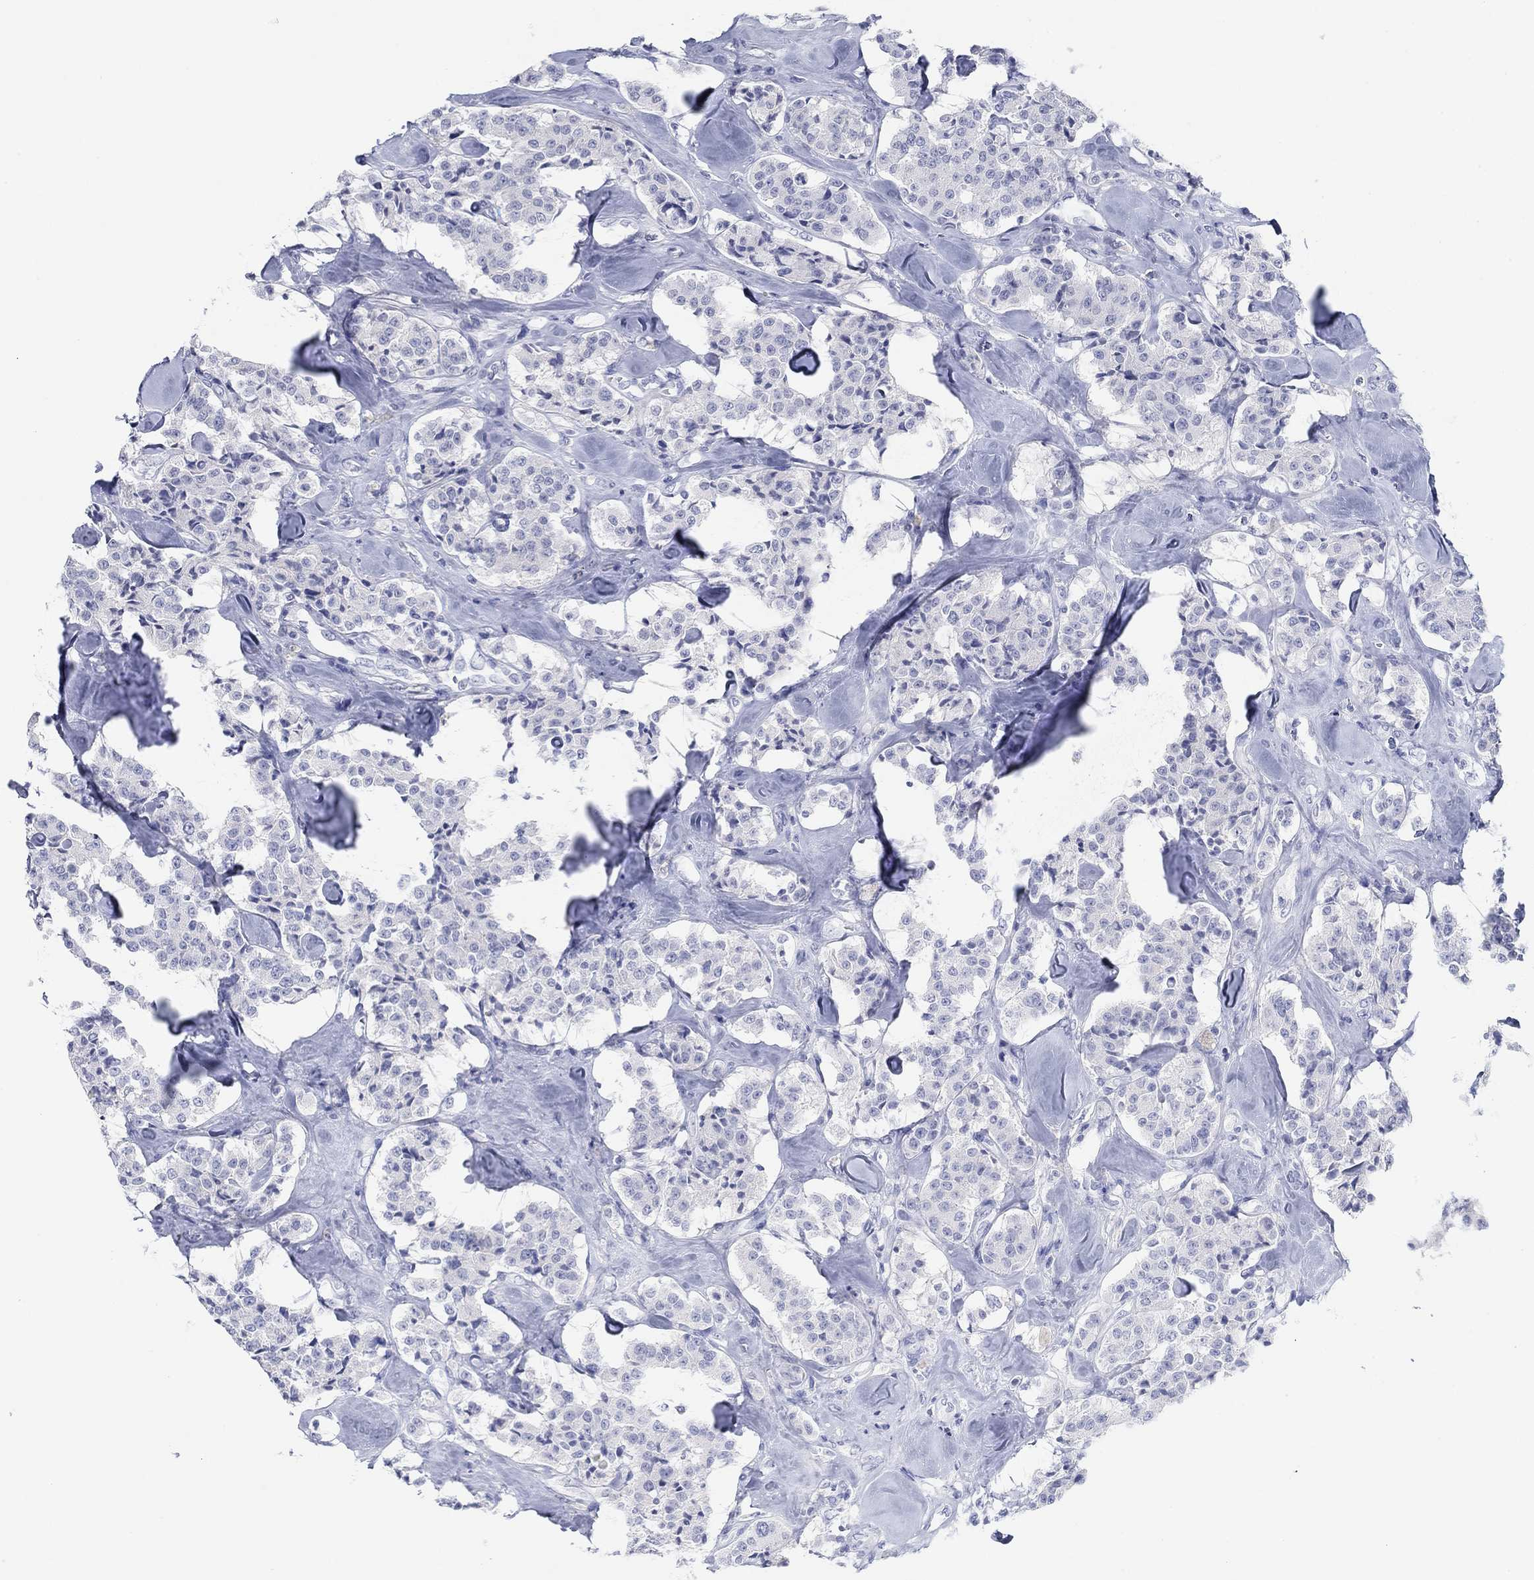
{"staining": {"intensity": "negative", "quantity": "none", "location": "none"}, "tissue": "carcinoid", "cell_type": "Tumor cells", "image_type": "cancer", "snomed": [{"axis": "morphology", "description": "Carcinoid, malignant, NOS"}, {"axis": "topography", "description": "Pancreas"}], "caption": "Human carcinoid stained for a protein using immunohistochemistry exhibits no staining in tumor cells.", "gene": "PDYN", "patient": {"sex": "male", "age": 41}}